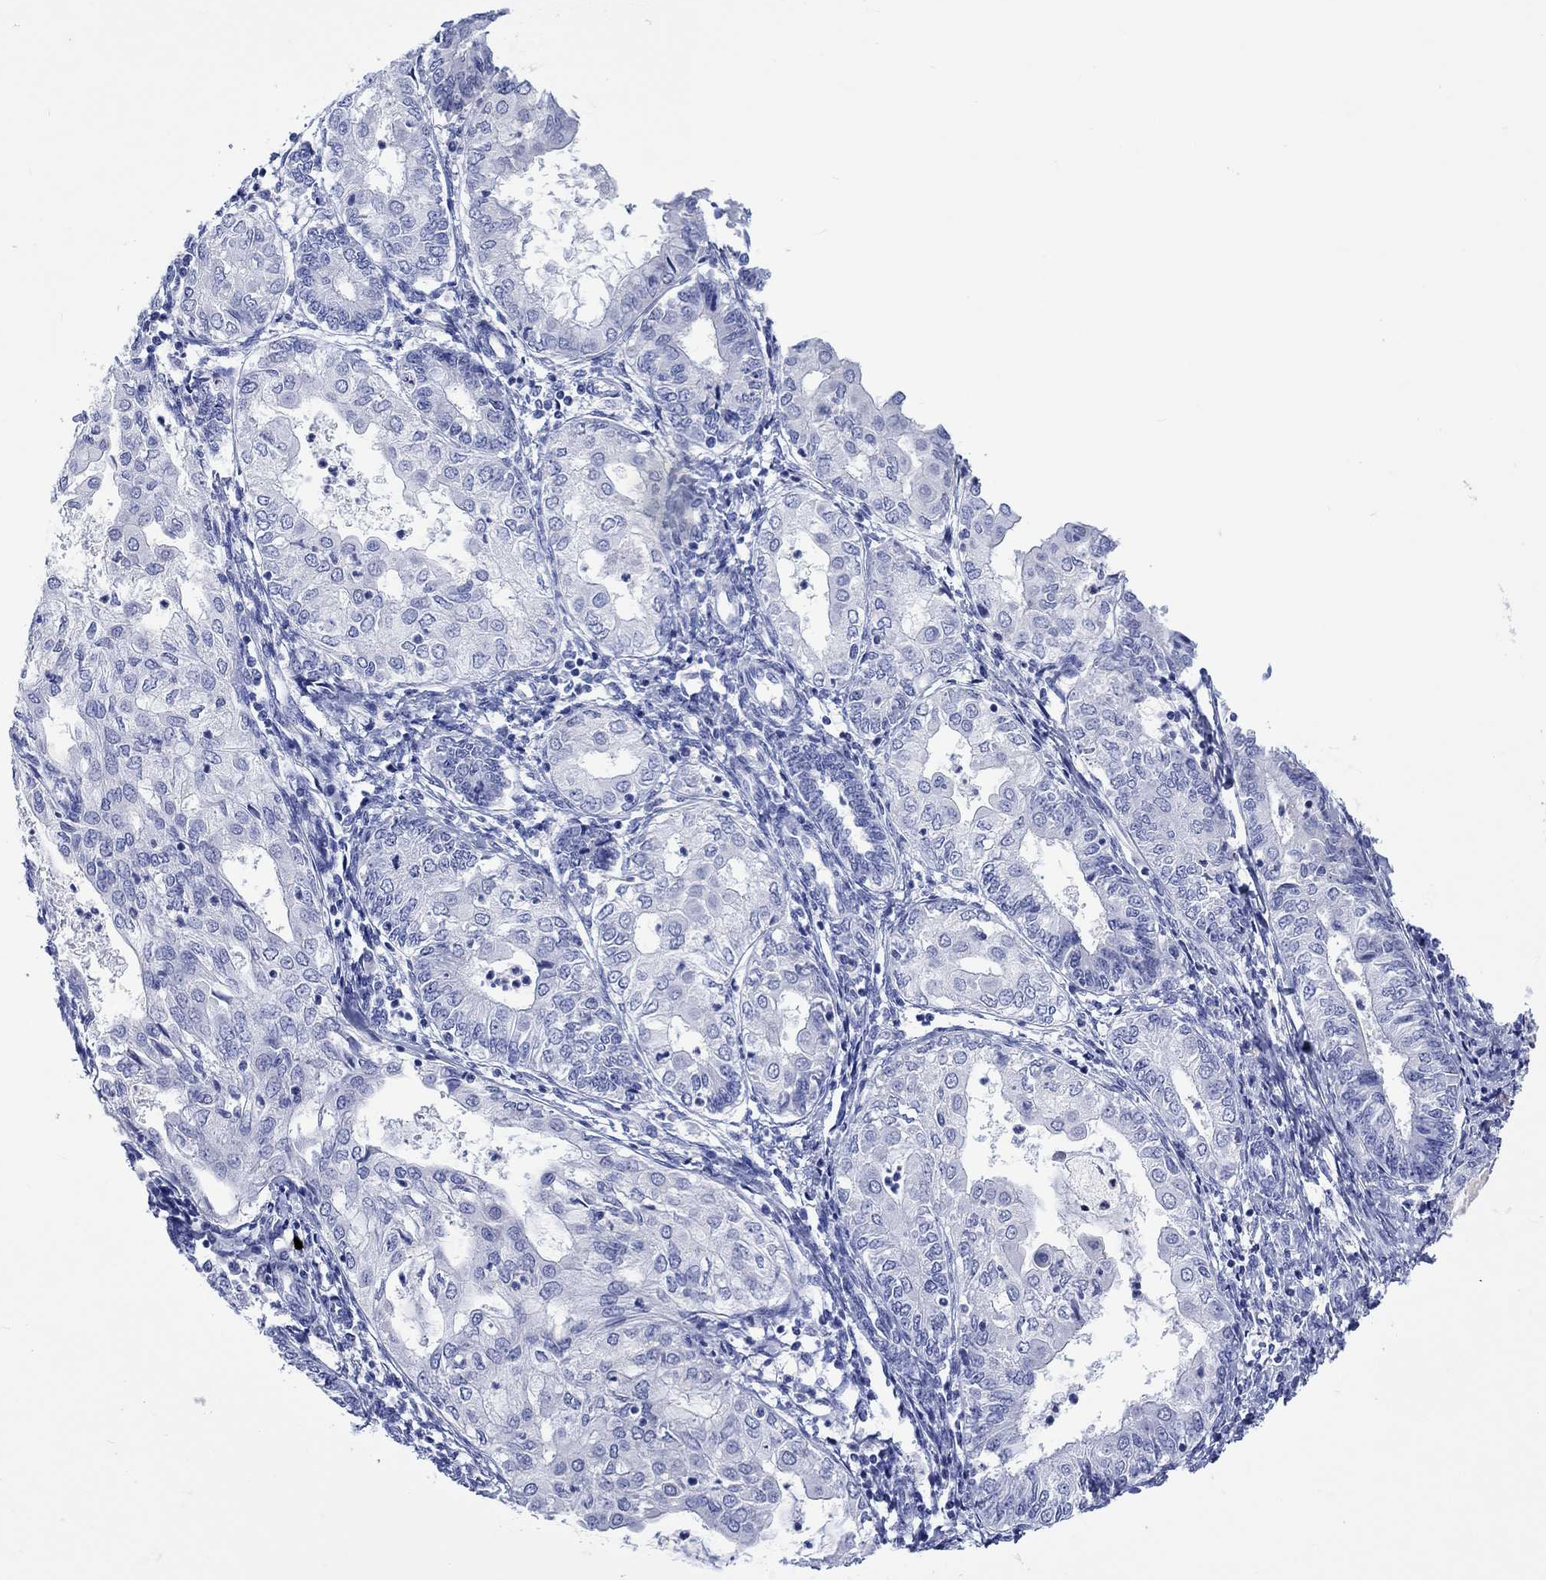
{"staining": {"intensity": "negative", "quantity": "none", "location": "none"}, "tissue": "endometrial cancer", "cell_type": "Tumor cells", "image_type": "cancer", "snomed": [{"axis": "morphology", "description": "Adenocarcinoma, NOS"}, {"axis": "topography", "description": "Endometrium"}], "caption": "Endometrial adenocarcinoma stained for a protein using immunohistochemistry (IHC) displays no staining tumor cells.", "gene": "CACNG3", "patient": {"sex": "female", "age": 68}}